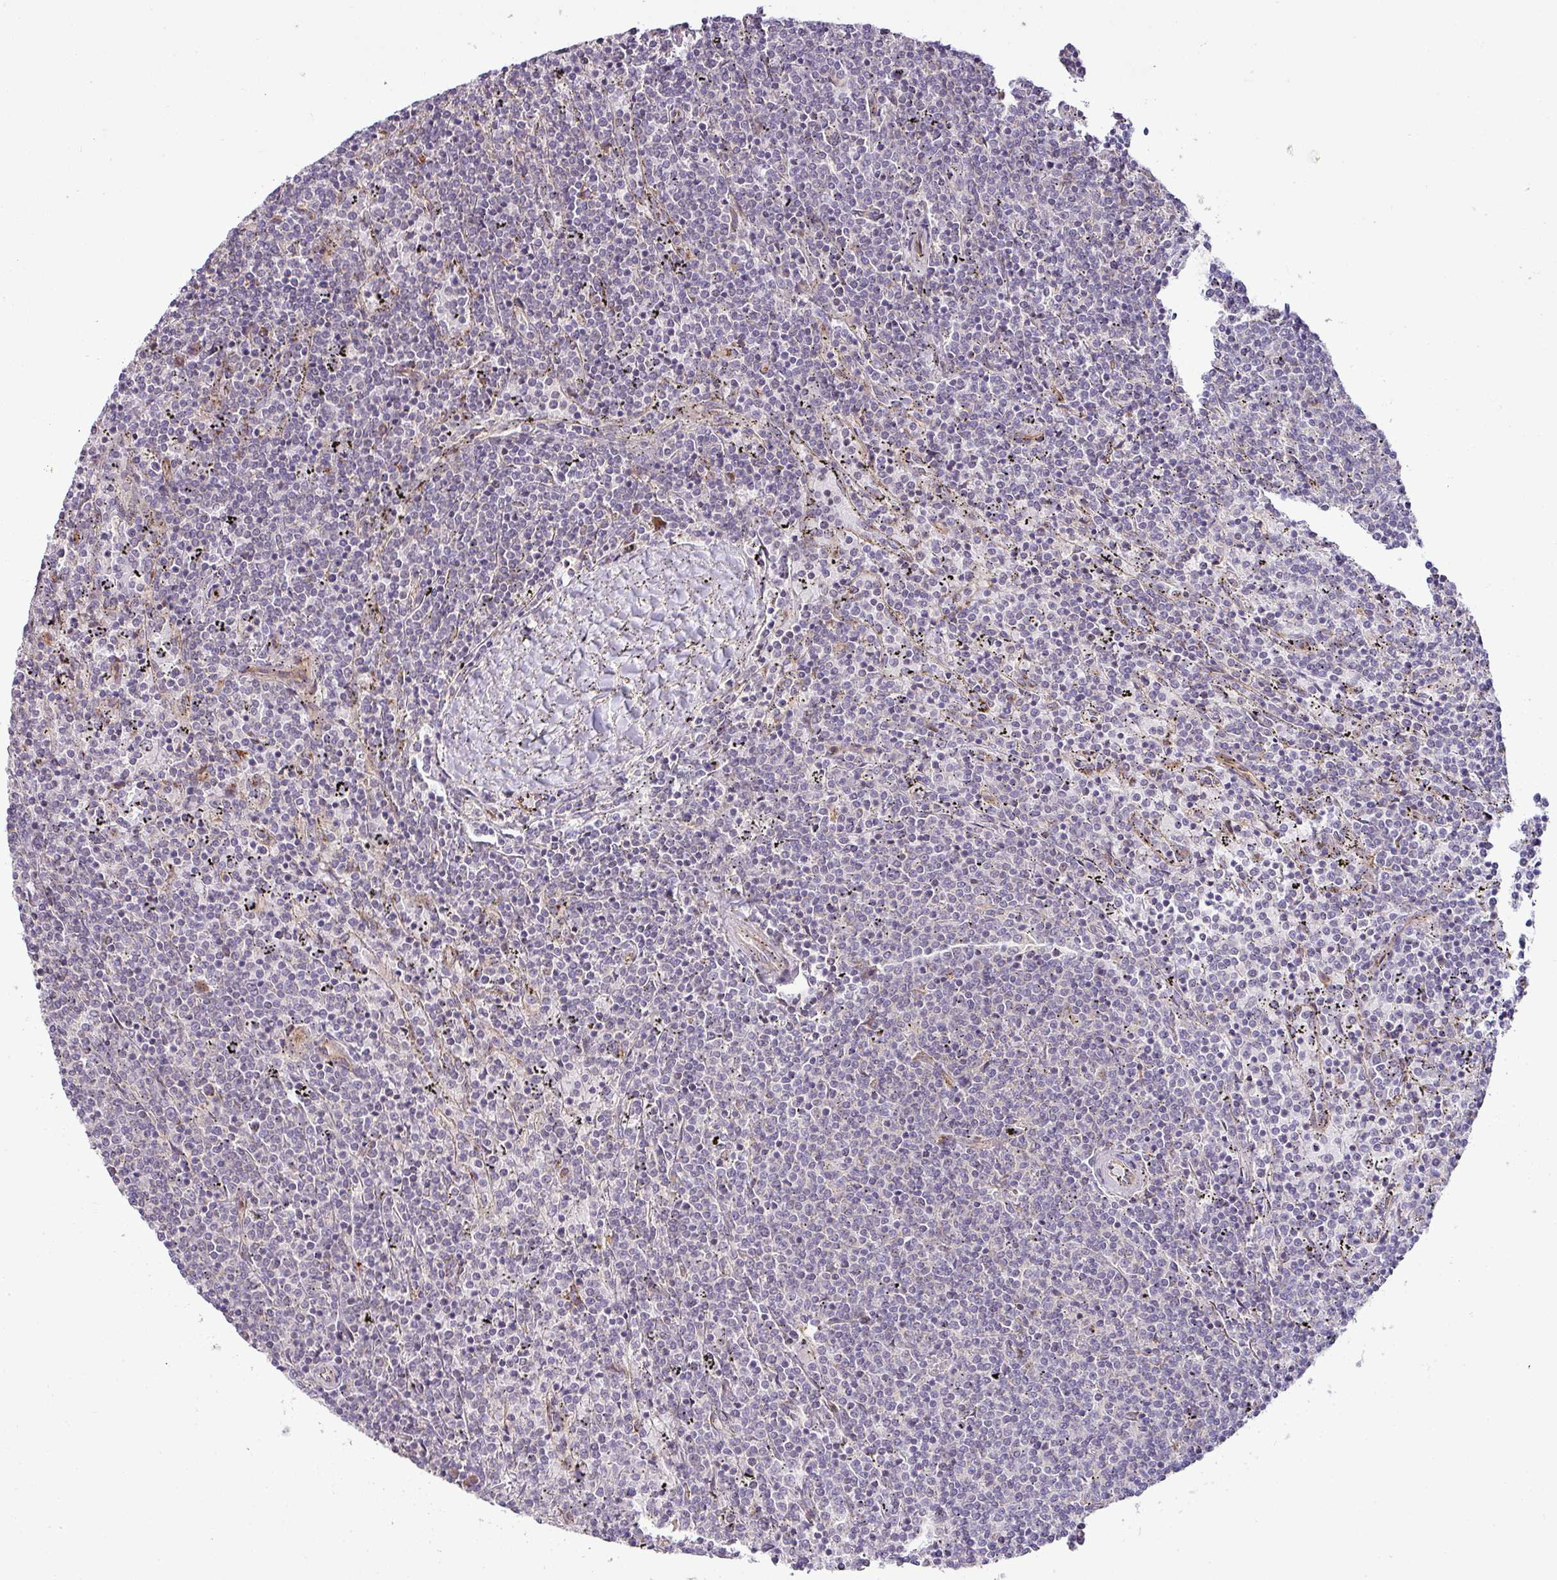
{"staining": {"intensity": "negative", "quantity": "none", "location": "none"}, "tissue": "lymphoma", "cell_type": "Tumor cells", "image_type": "cancer", "snomed": [{"axis": "morphology", "description": "Malignant lymphoma, non-Hodgkin's type, Low grade"}, {"axis": "topography", "description": "Spleen"}], "caption": "Human low-grade malignant lymphoma, non-Hodgkin's type stained for a protein using immunohistochemistry exhibits no expression in tumor cells.", "gene": "TIMMDC1", "patient": {"sex": "female", "age": 50}}